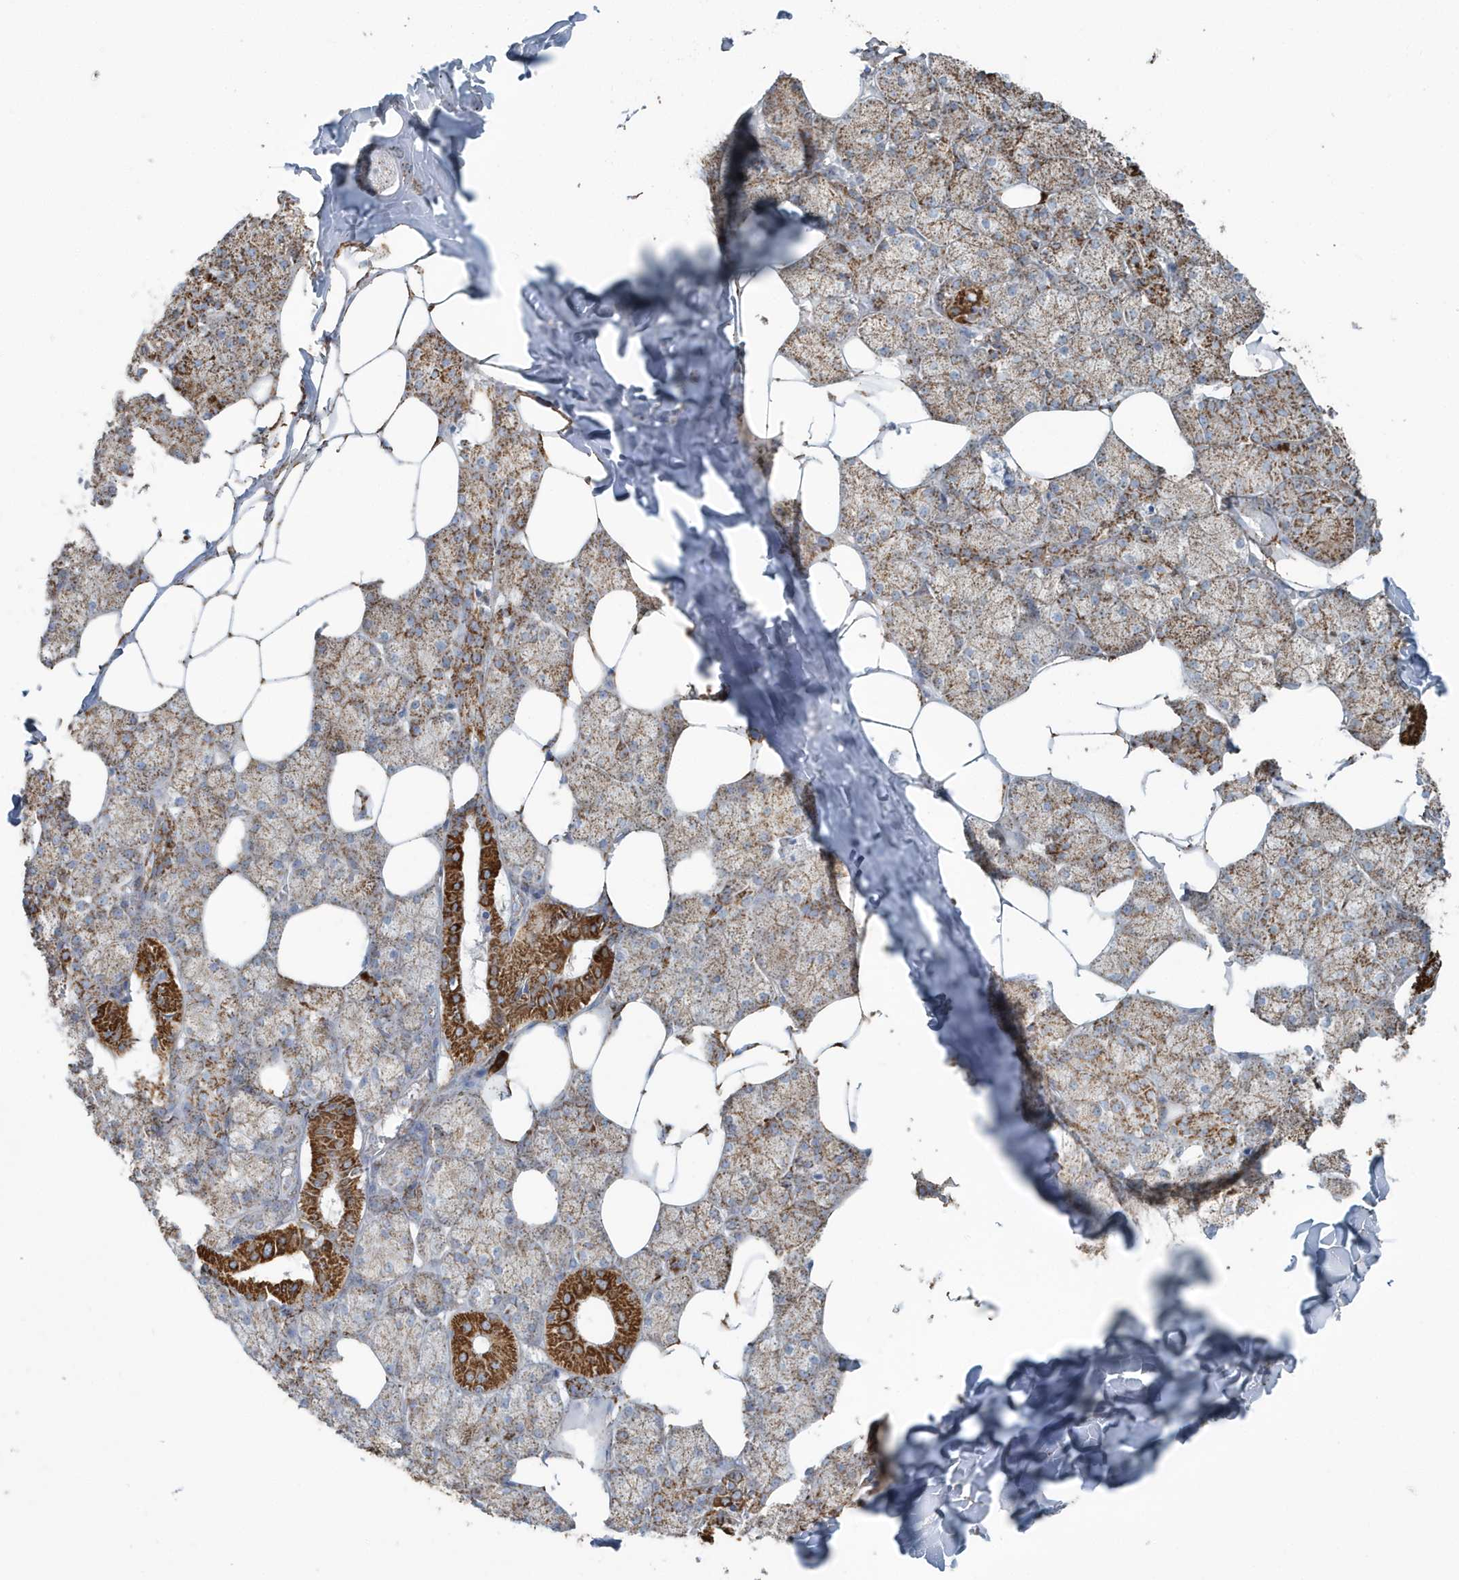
{"staining": {"intensity": "strong", "quantity": "25%-75%", "location": "cytoplasmic/membranous"}, "tissue": "salivary gland", "cell_type": "Glandular cells", "image_type": "normal", "snomed": [{"axis": "morphology", "description": "Normal tissue, NOS"}, {"axis": "topography", "description": "Salivary gland"}], "caption": "Brown immunohistochemical staining in normal salivary gland shows strong cytoplasmic/membranous staining in approximately 25%-75% of glandular cells. The protein is stained brown, and the nuclei are stained in blue (DAB IHC with brightfield microscopy, high magnification).", "gene": "RAB11FIP3", "patient": {"sex": "male", "age": 62}}